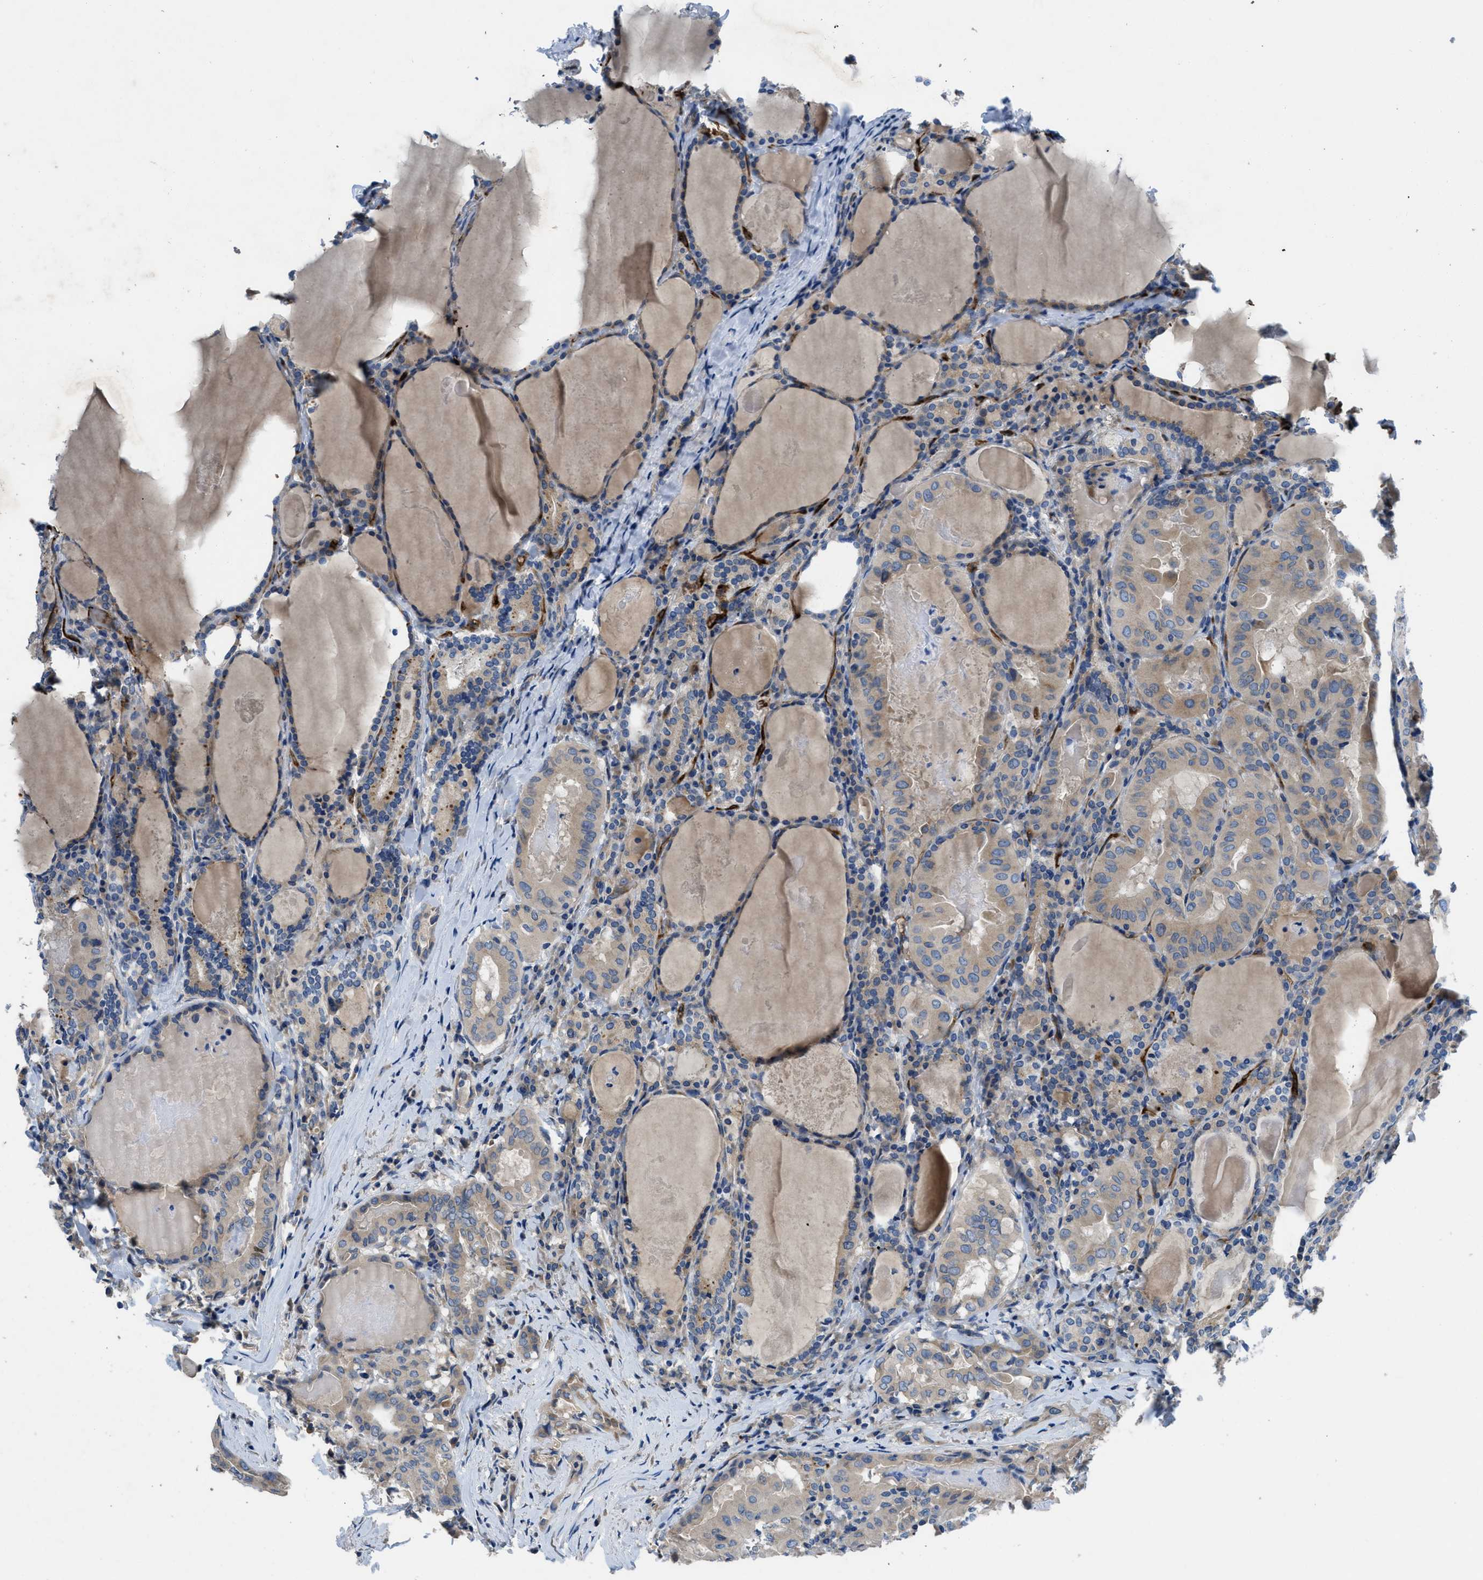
{"staining": {"intensity": "negative", "quantity": "none", "location": "none"}, "tissue": "thyroid cancer", "cell_type": "Tumor cells", "image_type": "cancer", "snomed": [{"axis": "morphology", "description": "Papillary adenocarcinoma, NOS"}, {"axis": "topography", "description": "Thyroid gland"}], "caption": "Immunohistochemistry histopathology image of neoplastic tissue: human thyroid papillary adenocarcinoma stained with DAB exhibits no significant protein positivity in tumor cells.", "gene": "PGR", "patient": {"sex": "female", "age": 42}}